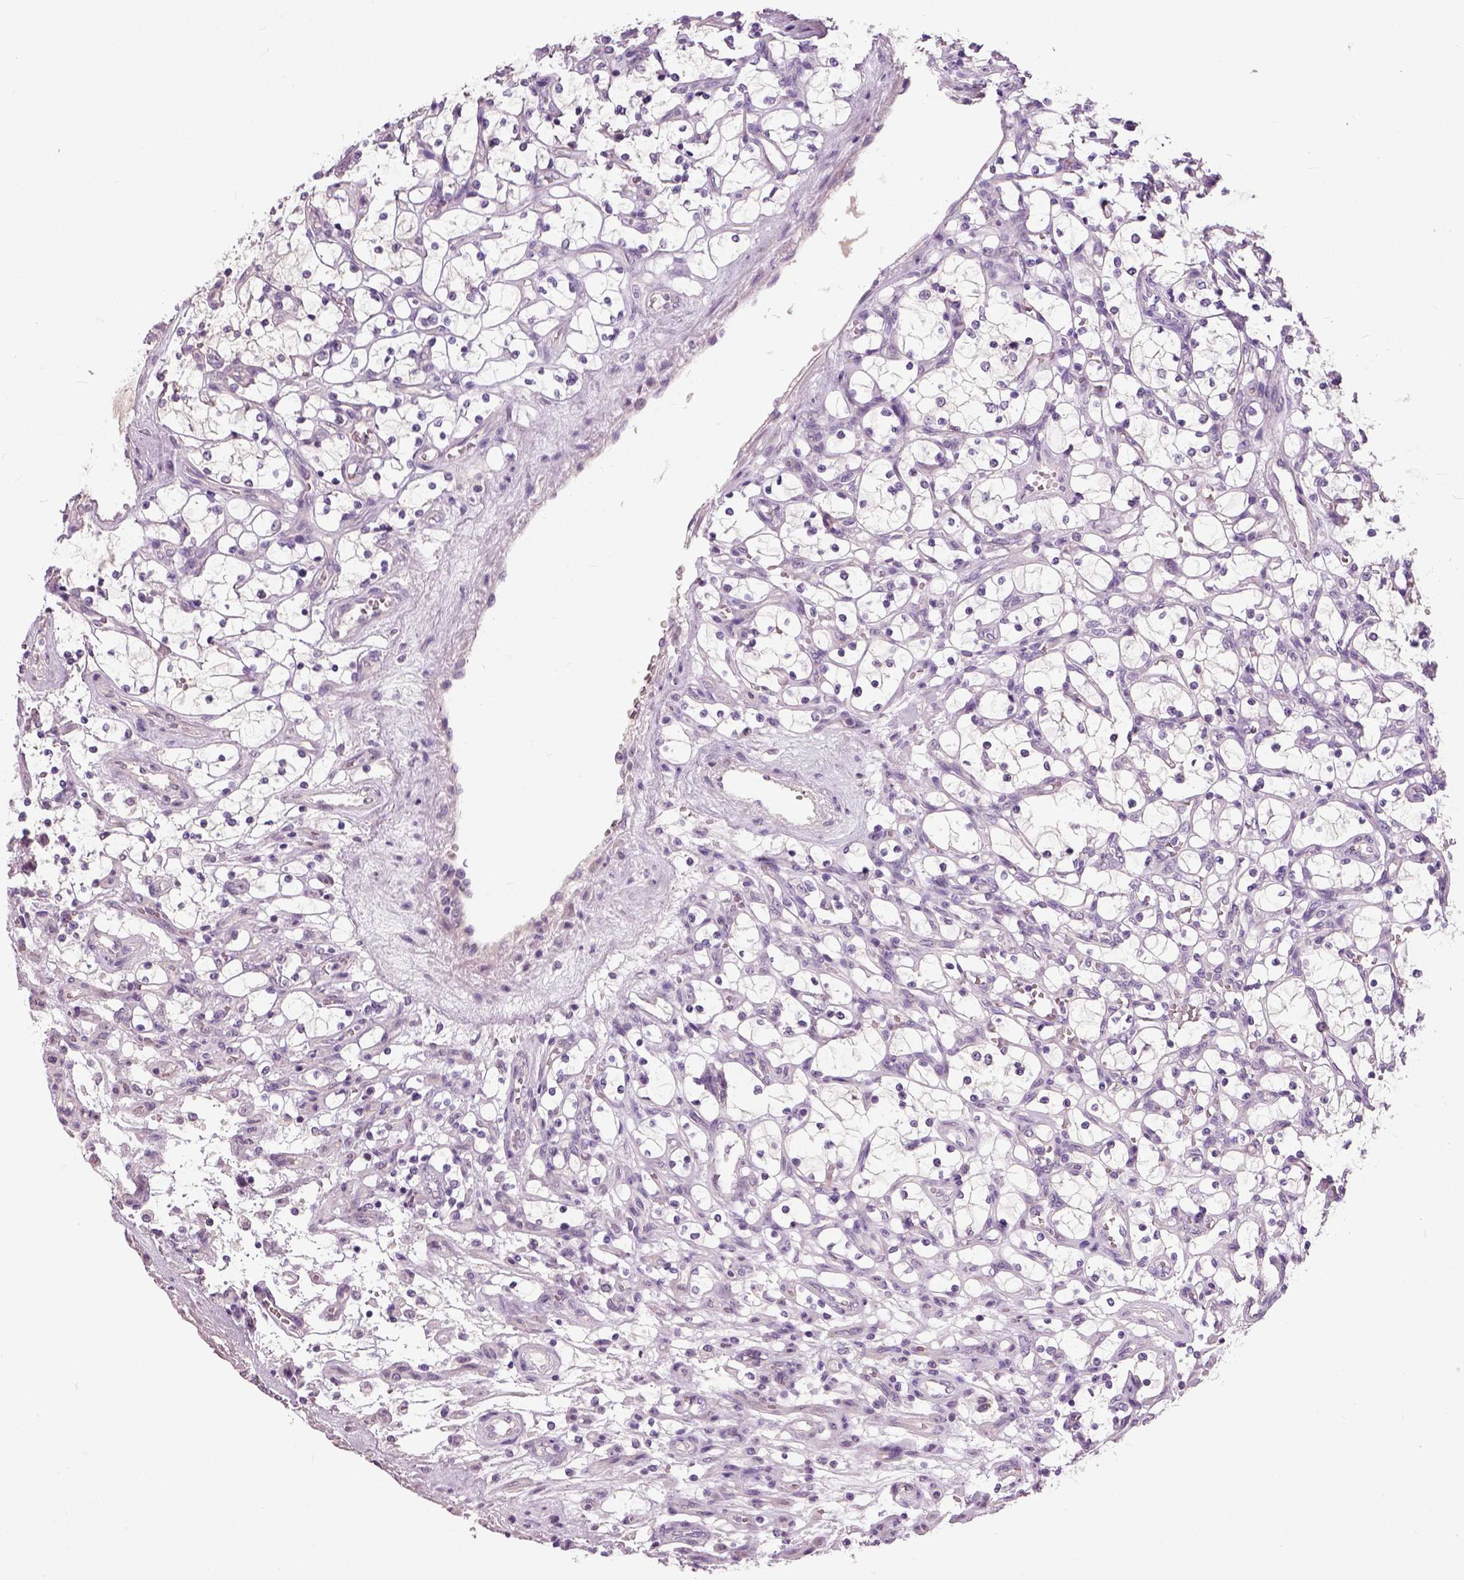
{"staining": {"intensity": "negative", "quantity": "none", "location": "none"}, "tissue": "renal cancer", "cell_type": "Tumor cells", "image_type": "cancer", "snomed": [{"axis": "morphology", "description": "Adenocarcinoma, NOS"}, {"axis": "topography", "description": "Kidney"}], "caption": "Tumor cells are negative for brown protein staining in renal adenocarcinoma.", "gene": "NECAB1", "patient": {"sex": "female", "age": 69}}